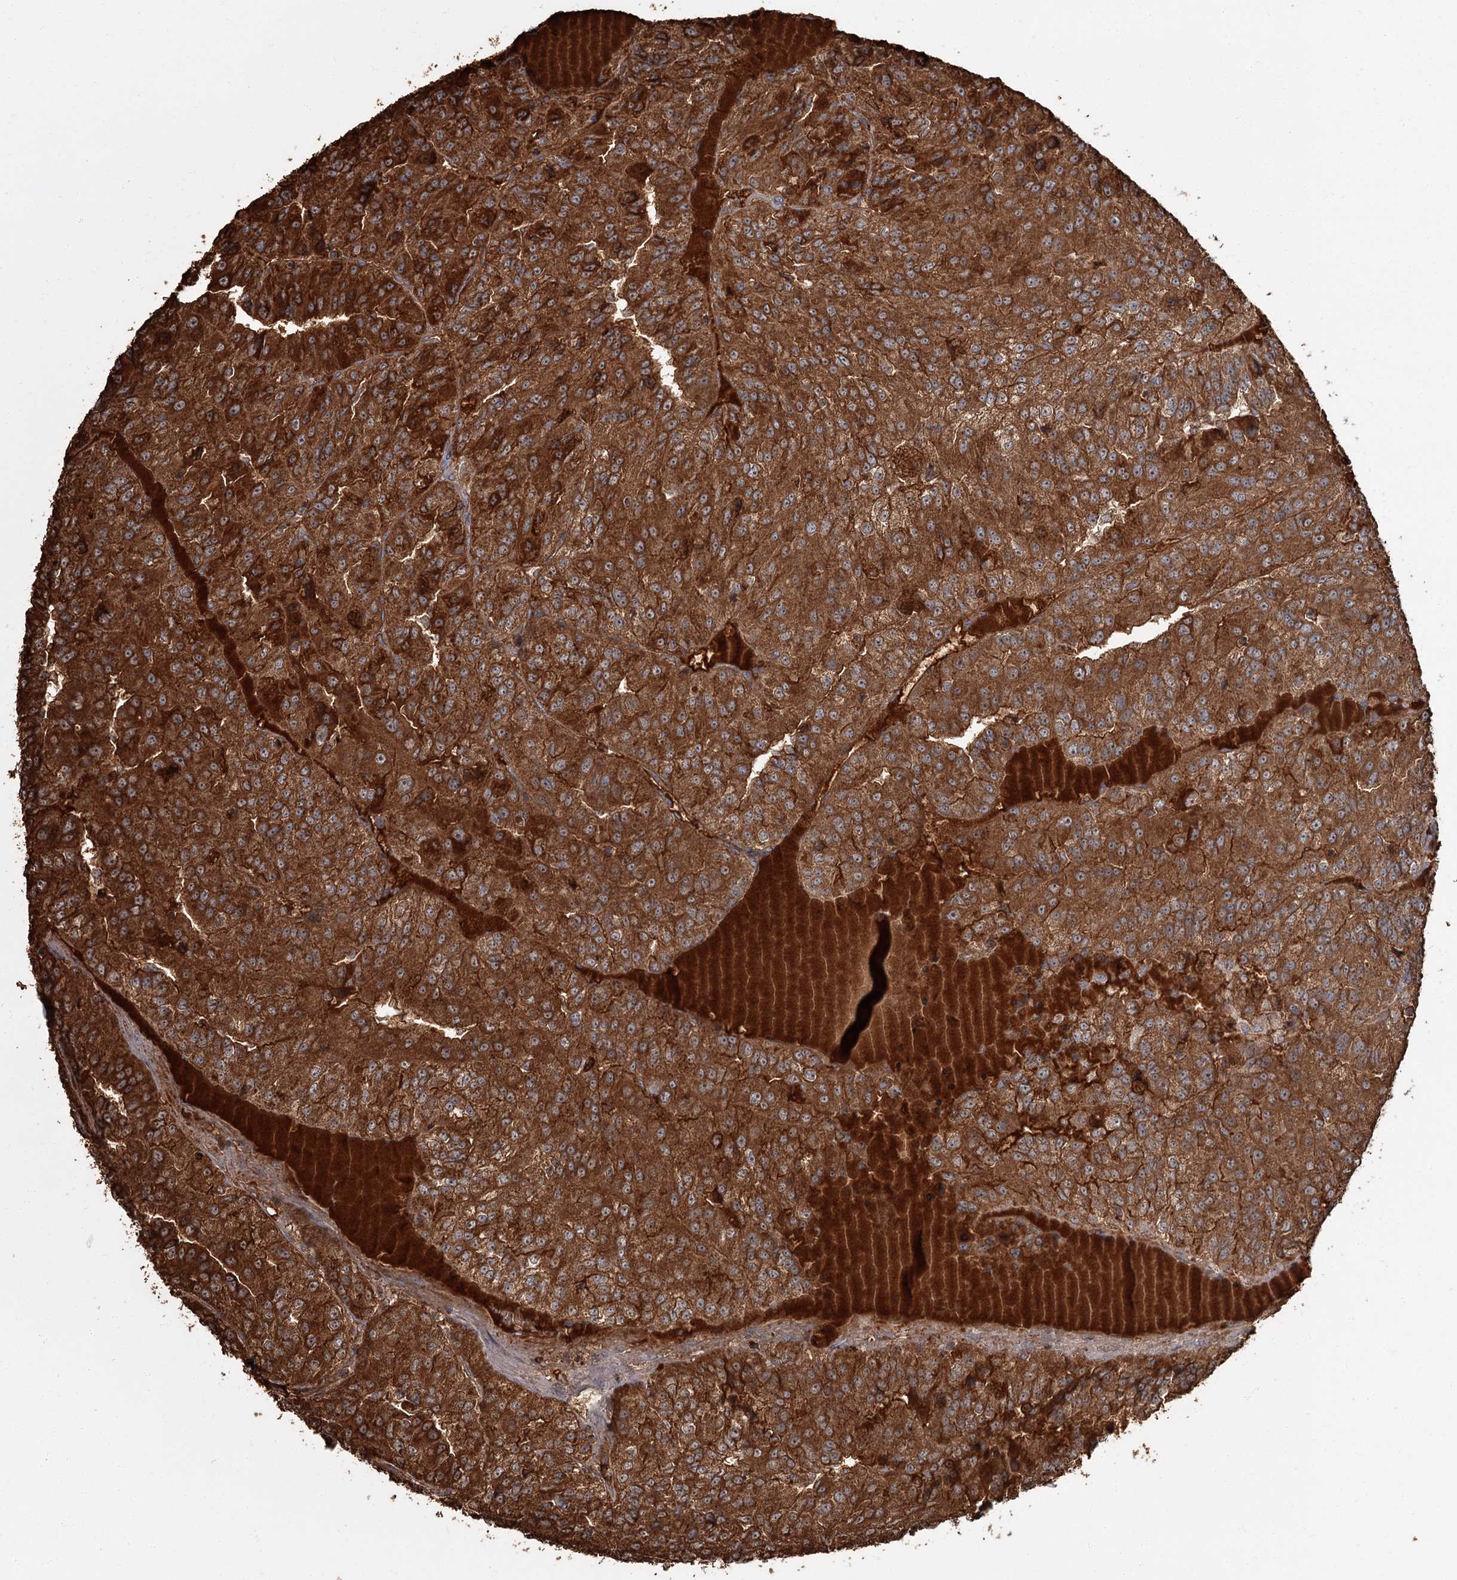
{"staining": {"intensity": "strong", "quantity": ">75%", "location": "cytoplasmic/membranous"}, "tissue": "renal cancer", "cell_type": "Tumor cells", "image_type": "cancer", "snomed": [{"axis": "morphology", "description": "Adenocarcinoma, NOS"}, {"axis": "topography", "description": "Kidney"}], "caption": "Protein staining displays strong cytoplasmic/membranous expression in approximately >75% of tumor cells in renal cancer (adenocarcinoma).", "gene": "THAP9", "patient": {"sex": "female", "age": 63}}